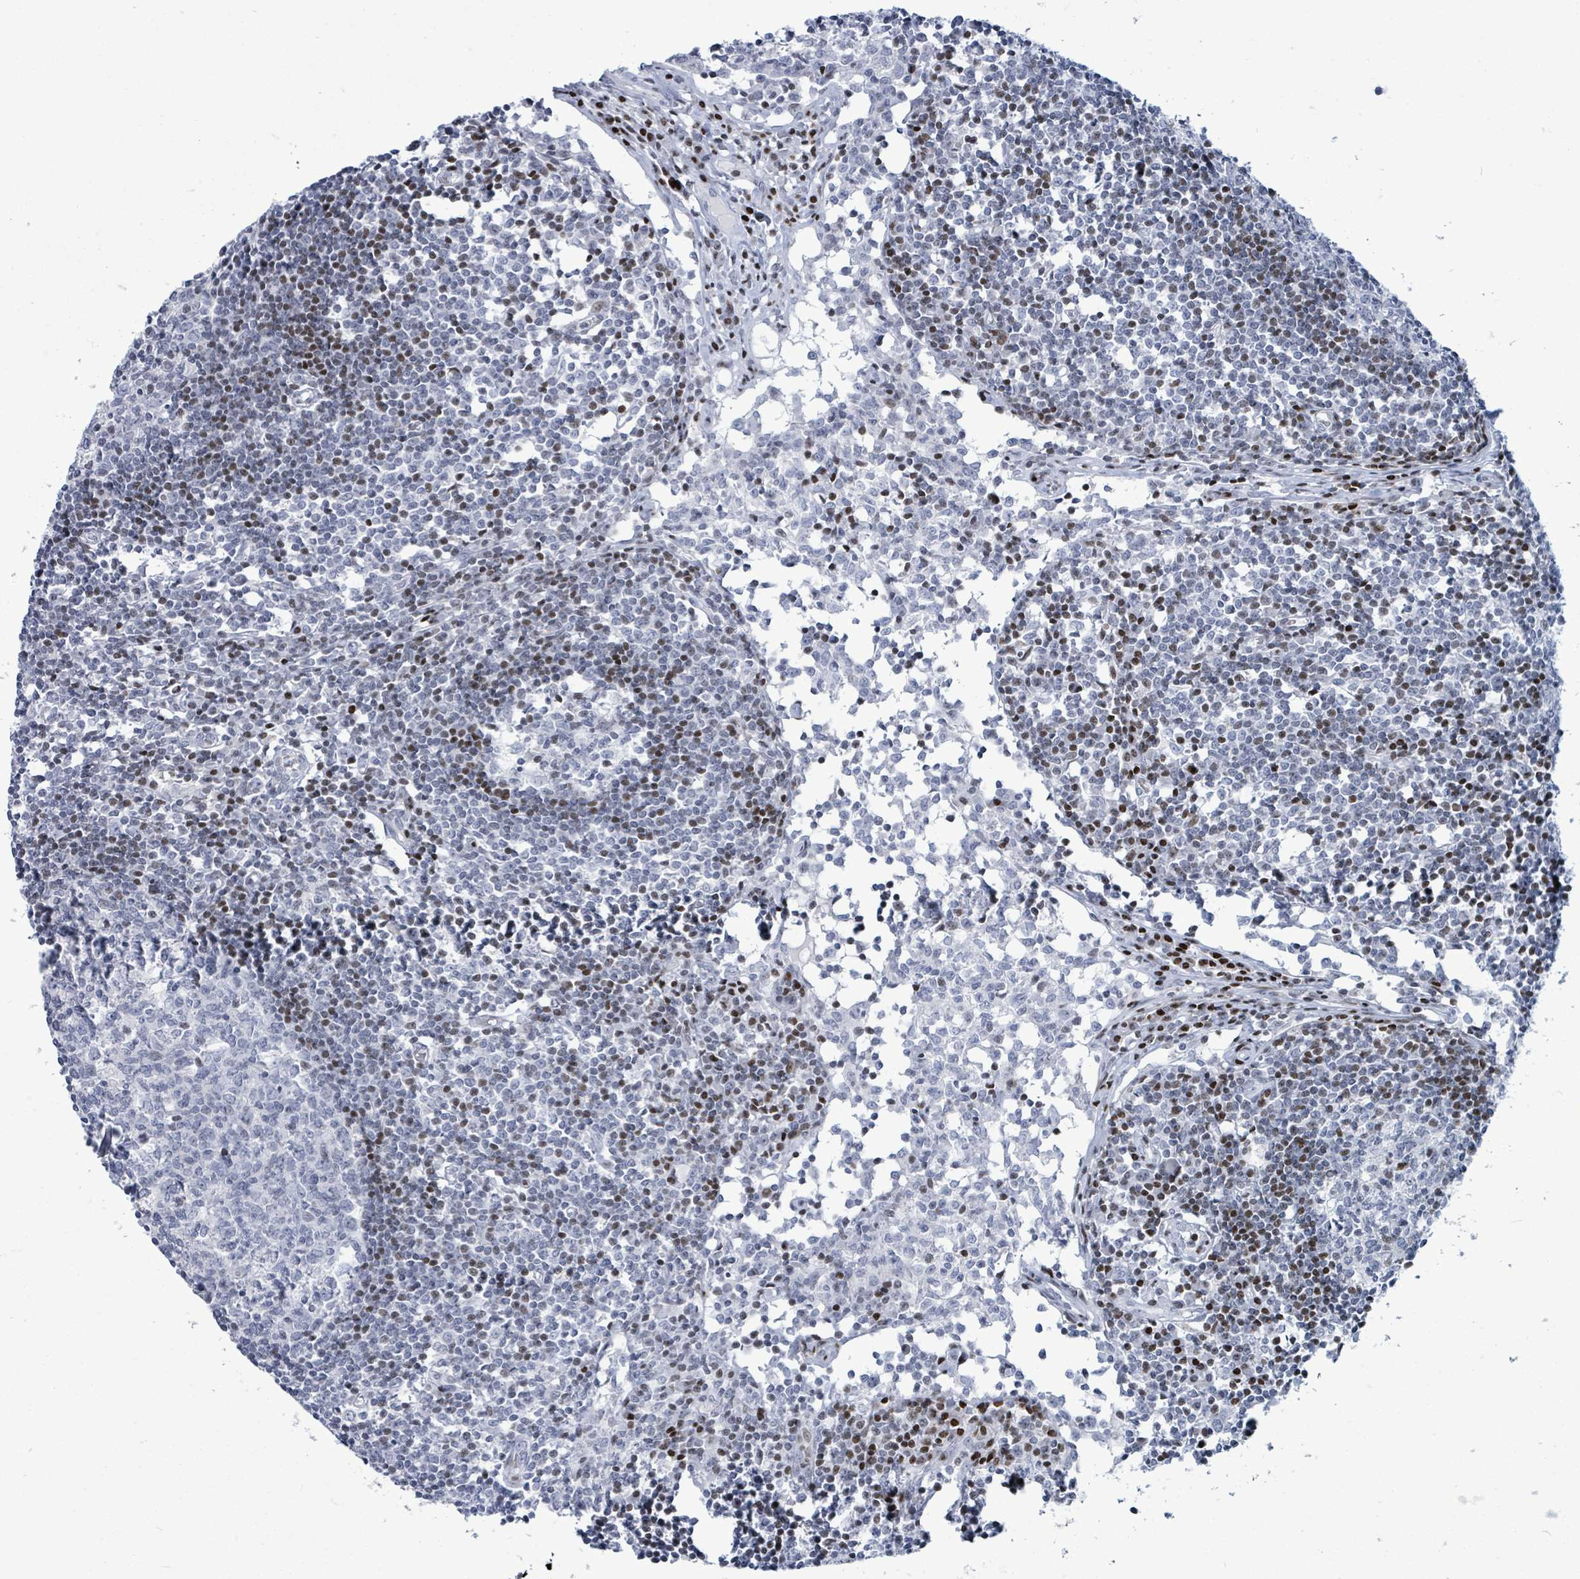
{"staining": {"intensity": "moderate", "quantity": "<25%", "location": "nuclear"}, "tissue": "lymph node", "cell_type": "Germinal center cells", "image_type": "normal", "snomed": [{"axis": "morphology", "description": "Normal tissue, NOS"}, {"axis": "topography", "description": "Lymph node"}], "caption": "The photomicrograph exhibits immunohistochemical staining of unremarkable lymph node. There is moderate nuclear staining is present in about <25% of germinal center cells. The staining is performed using DAB (3,3'-diaminobenzidine) brown chromogen to label protein expression. The nuclei are counter-stained blue using hematoxylin.", "gene": "MALL", "patient": {"sex": "female", "age": 55}}